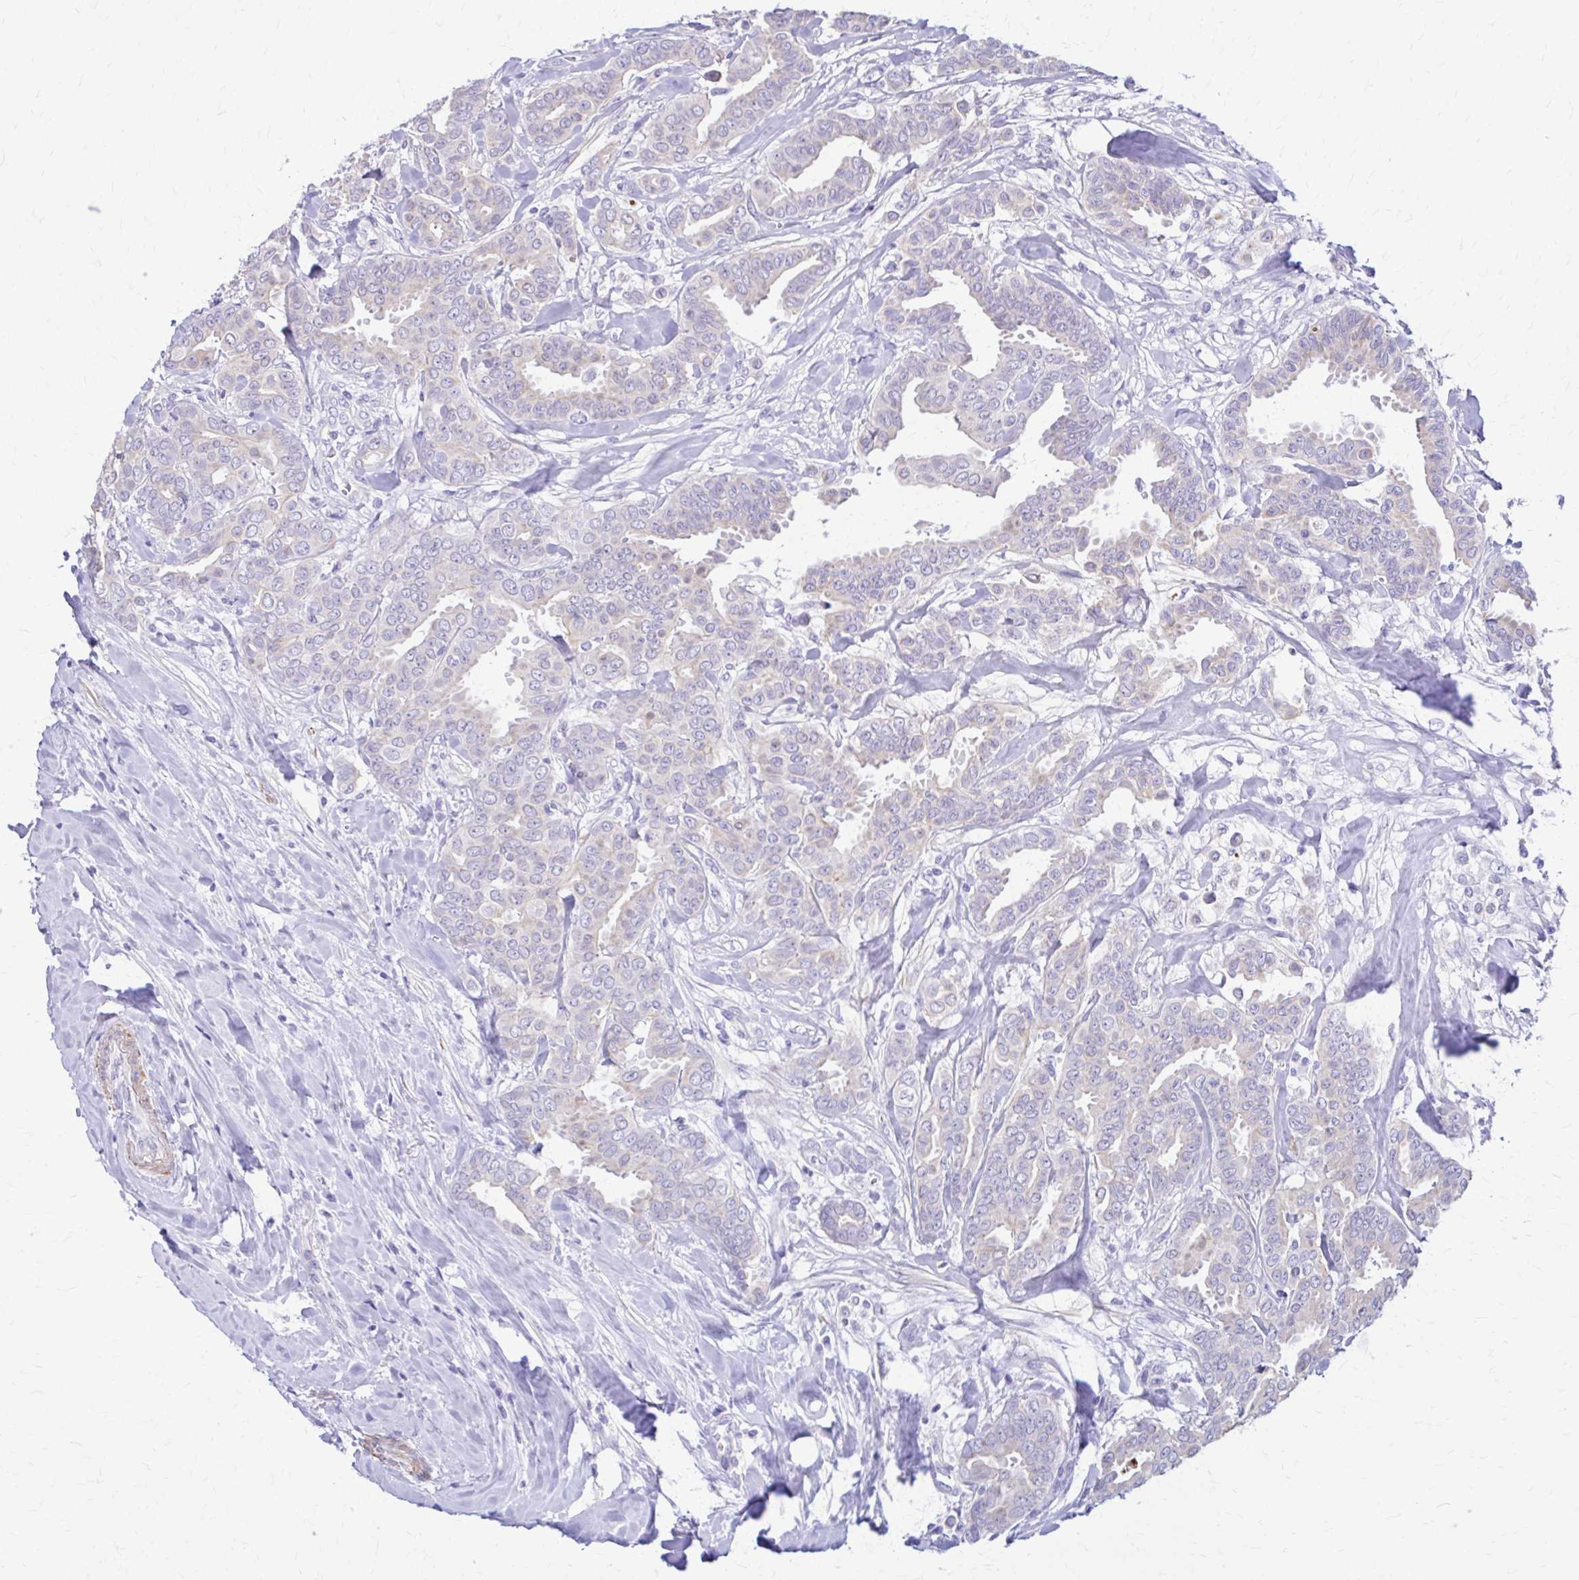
{"staining": {"intensity": "negative", "quantity": "none", "location": "none"}, "tissue": "breast cancer", "cell_type": "Tumor cells", "image_type": "cancer", "snomed": [{"axis": "morphology", "description": "Duct carcinoma"}, {"axis": "topography", "description": "Breast"}], "caption": "IHC histopathology image of neoplastic tissue: breast cancer (infiltrating ductal carcinoma) stained with DAB shows no significant protein expression in tumor cells. The staining was performed using DAB to visualize the protein expression in brown, while the nuclei were stained in blue with hematoxylin (Magnification: 20x).", "gene": "DSP", "patient": {"sex": "female", "age": 45}}